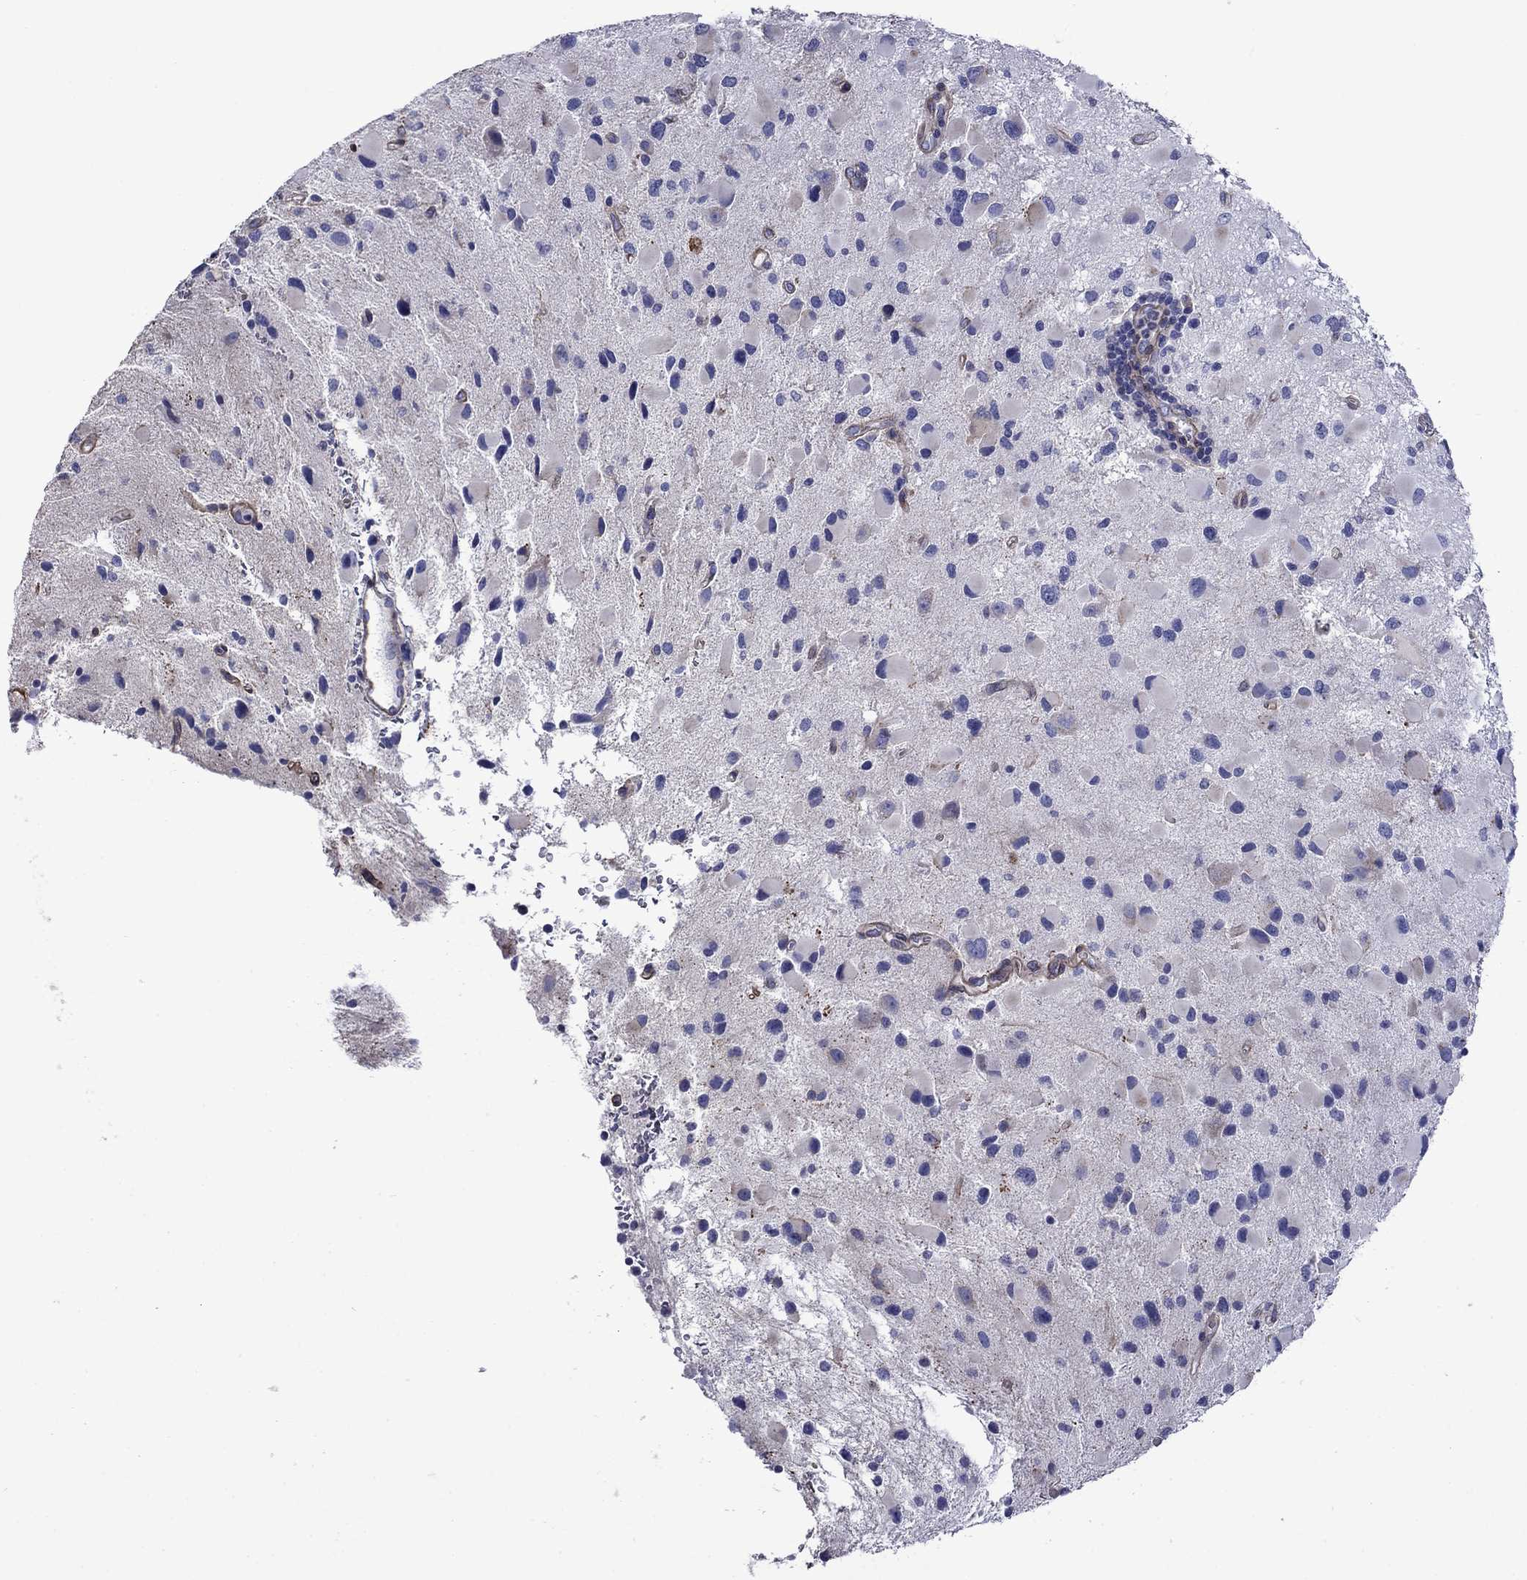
{"staining": {"intensity": "negative", "quantity": "none", "location": "none"}, "tissue": "glioma", "cell_type": "Tumor cells", "image_type": "cancer", "snomed": [{"axis": "morphology", "description": "Glioma, malignant, Low grade"}, {"axis": "topography", "description": "Brain"}], "caption": "Tumor cells are negative for brown protein staining in glioma. (Brightfield microscopy of DAB immunohistochemistry at high magnification).", "gene": "HSPG2", "patient": {"sex": "female", "age": 32}}